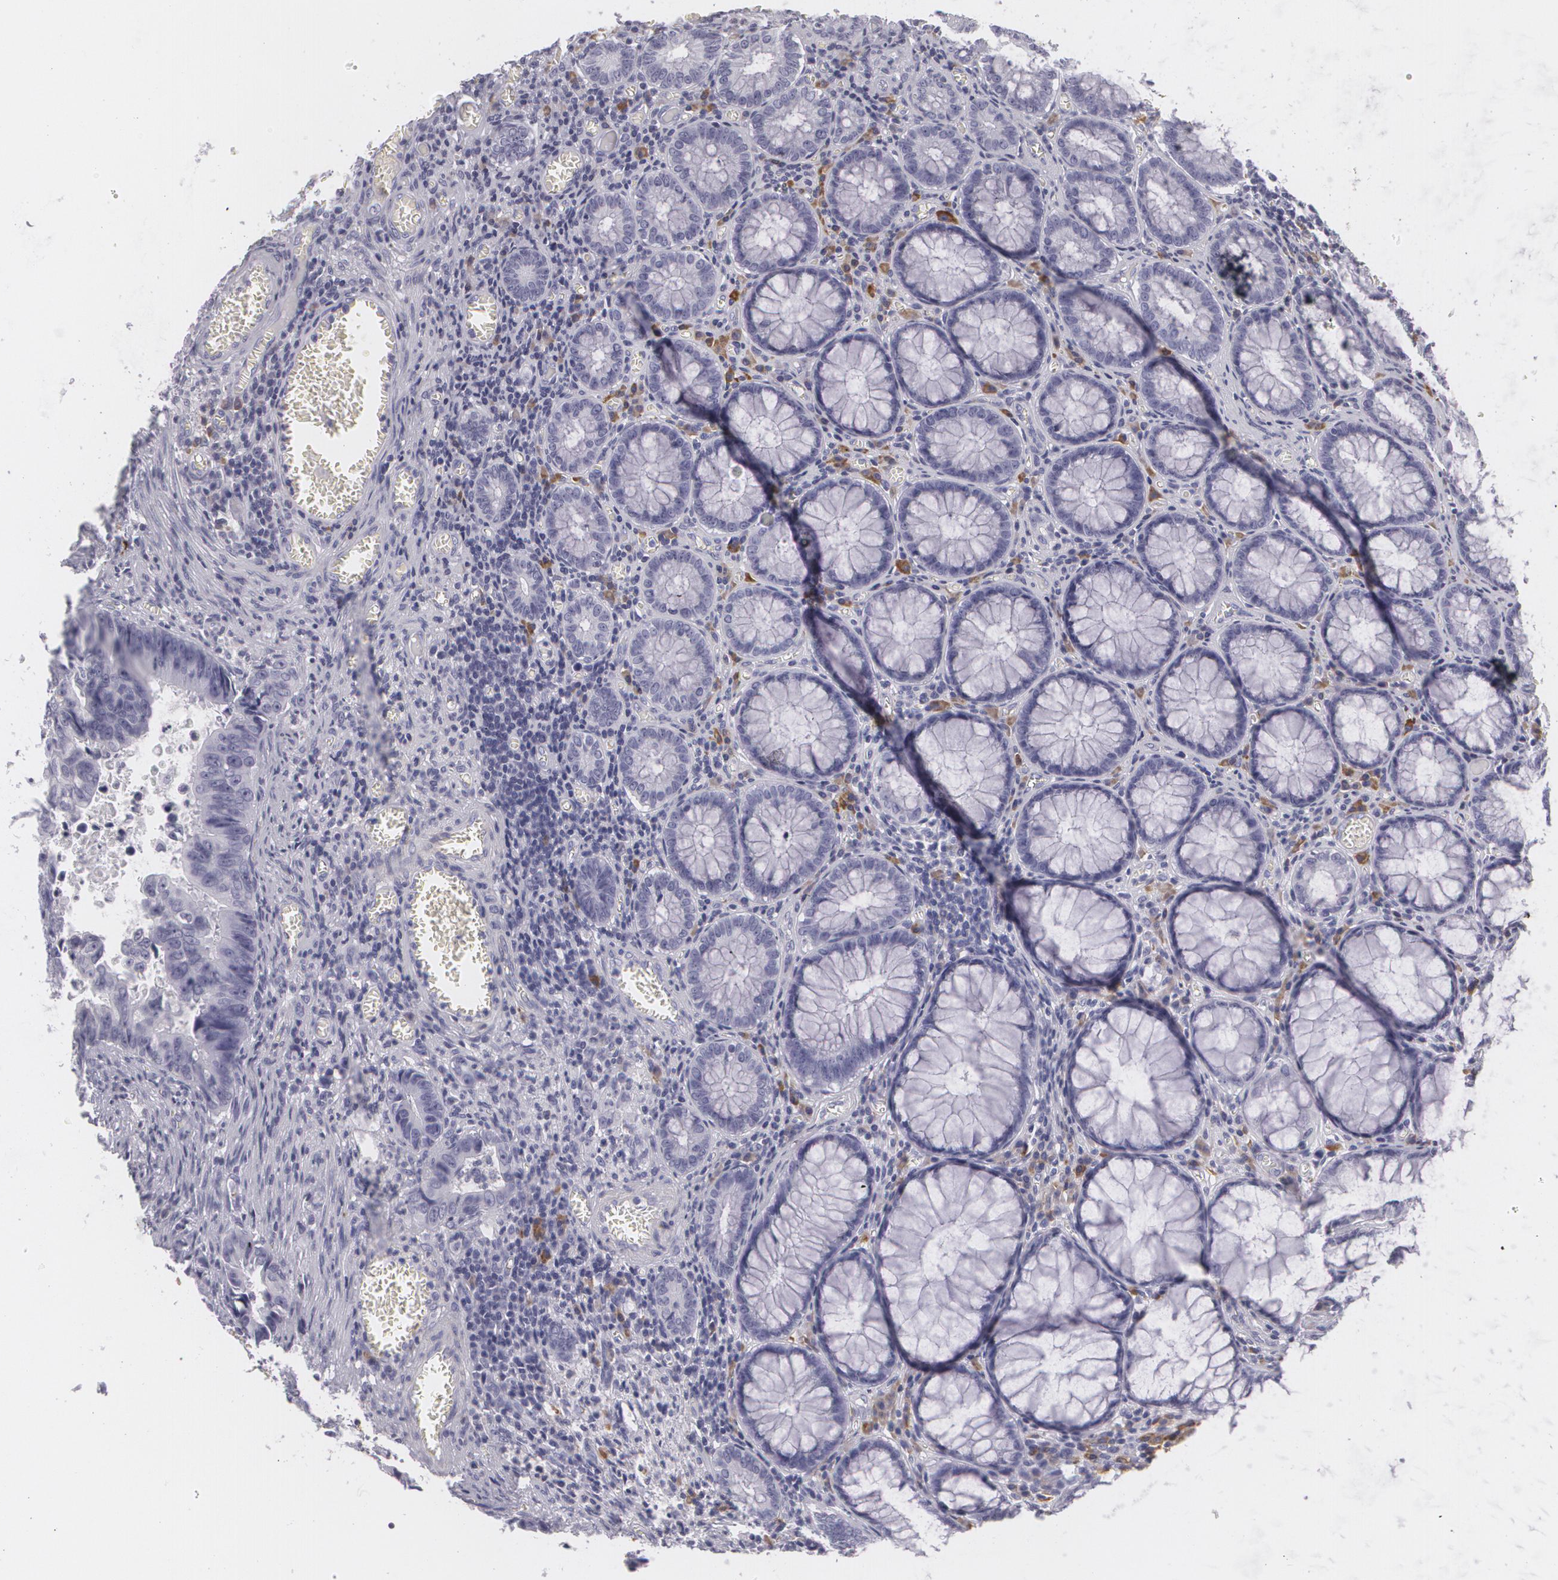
{"staining": {"intensity": "negative", "quantity": "none", "location": "none"}, "tissue": "colorectal cancer", "cell_type": "Tumor cells", "image_type": "cancer", "snomed": [{"axis": "morphology", "description": "Adenocarcinoma, NOS"}, {"axis": "topography", "description": "Rectum"}], "caption": "High magnification brightfield microscopy of adenocarcinoma (colorectal) stained with DAB (3,3'-diaminobenzidine) (brown) and counterstained with hematoxylin (blue): tumor cells show no significant staining.", "gene": "MAP2", "patient": {"sex": "female", "age": 98}}